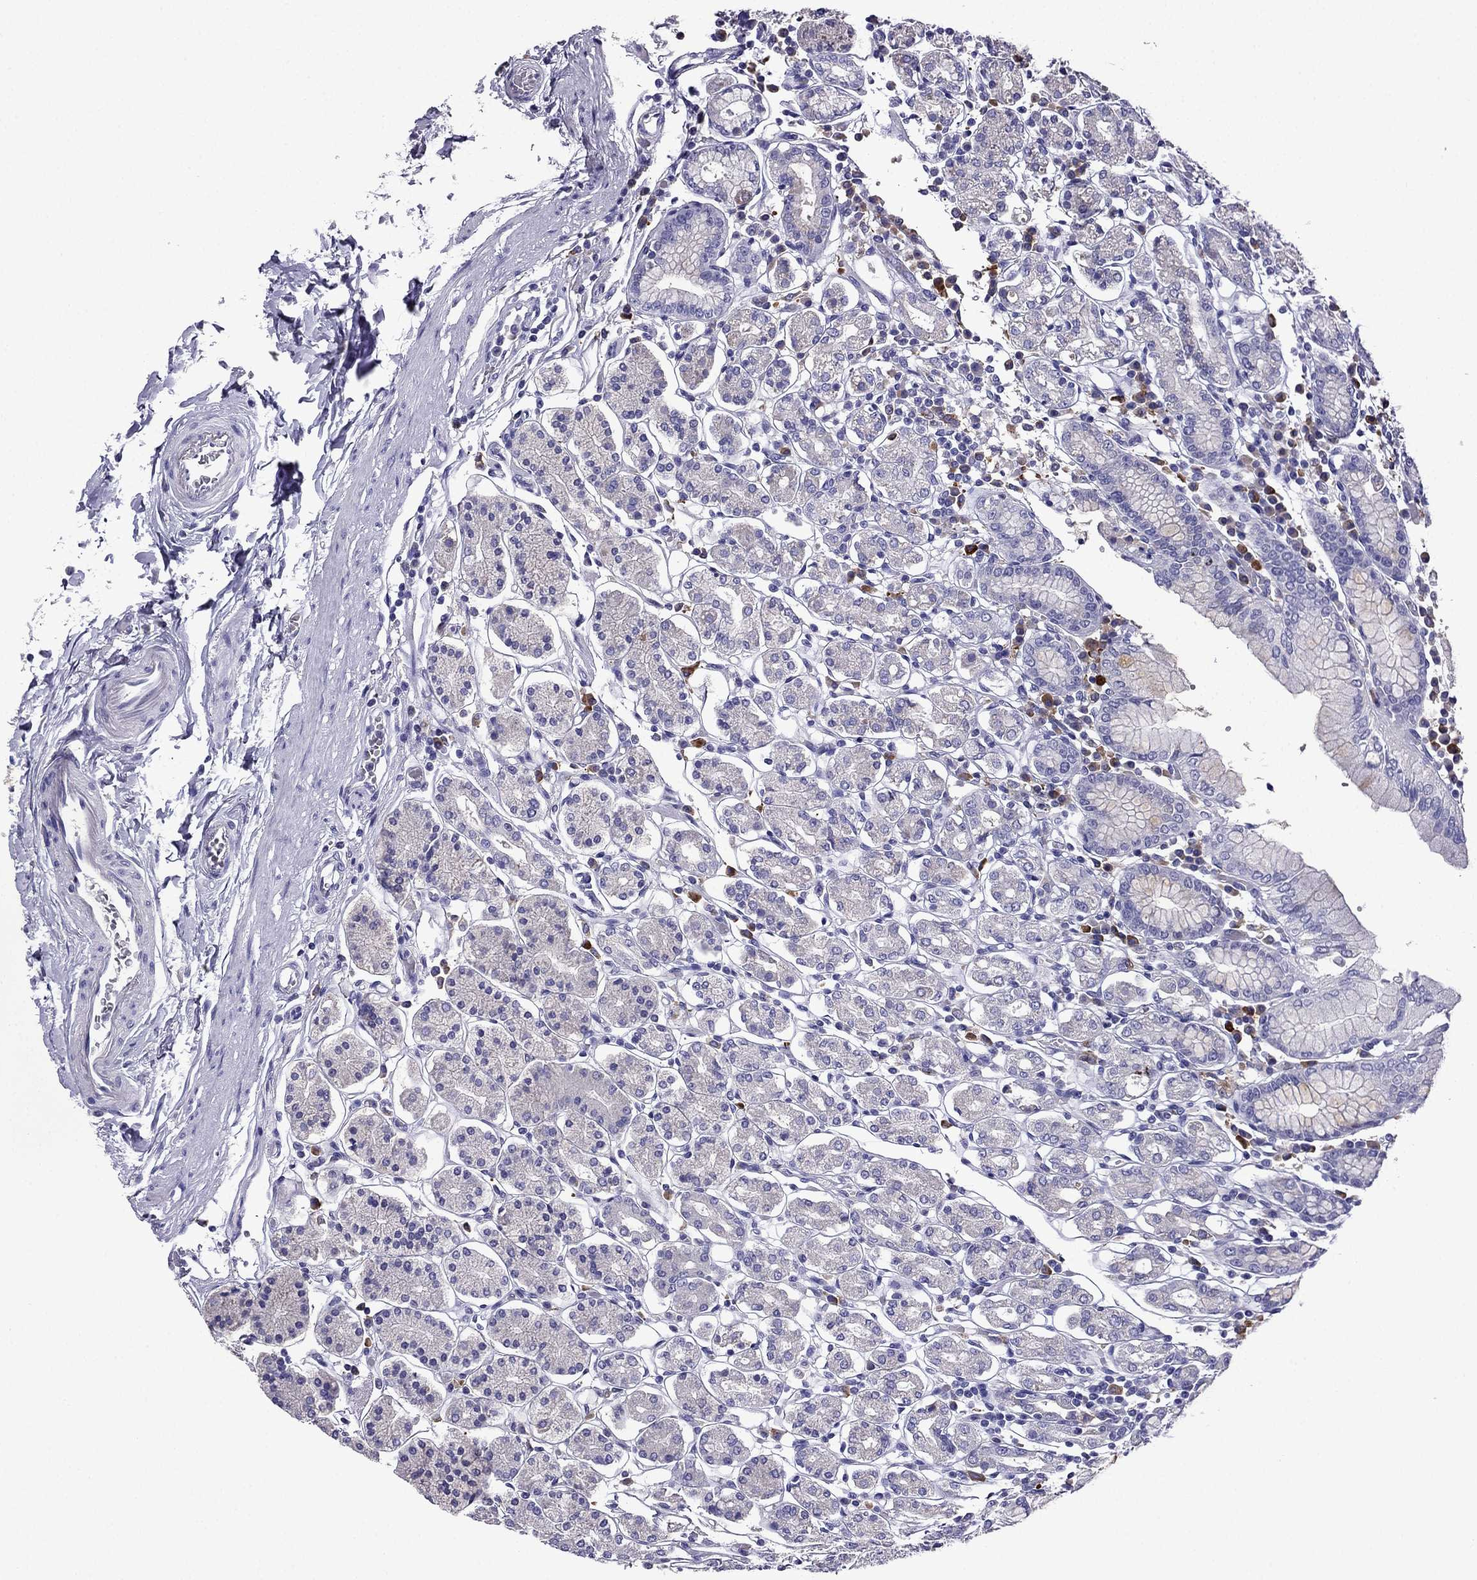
{"staining": {"intensity": "negative", "quantity": "none", "location": "none"}, "tissue": "stomach", "cell_type": "Glandular cells", "image_type": "normal", "snomed": [{"axis": "morphology", "description": "Normal tissue, NOS"}, {"axis": "topography", "description": "Stomach, upper"}, {"axis": "topography", "description": "Stomach"}], "caption": "This is an immunohistochemistry (IHC) histopathology image of normal human stomach. There is no staining in glandular cells.", "gene": "TSSK4", "patient": {"sex": "male", "age": 62}}